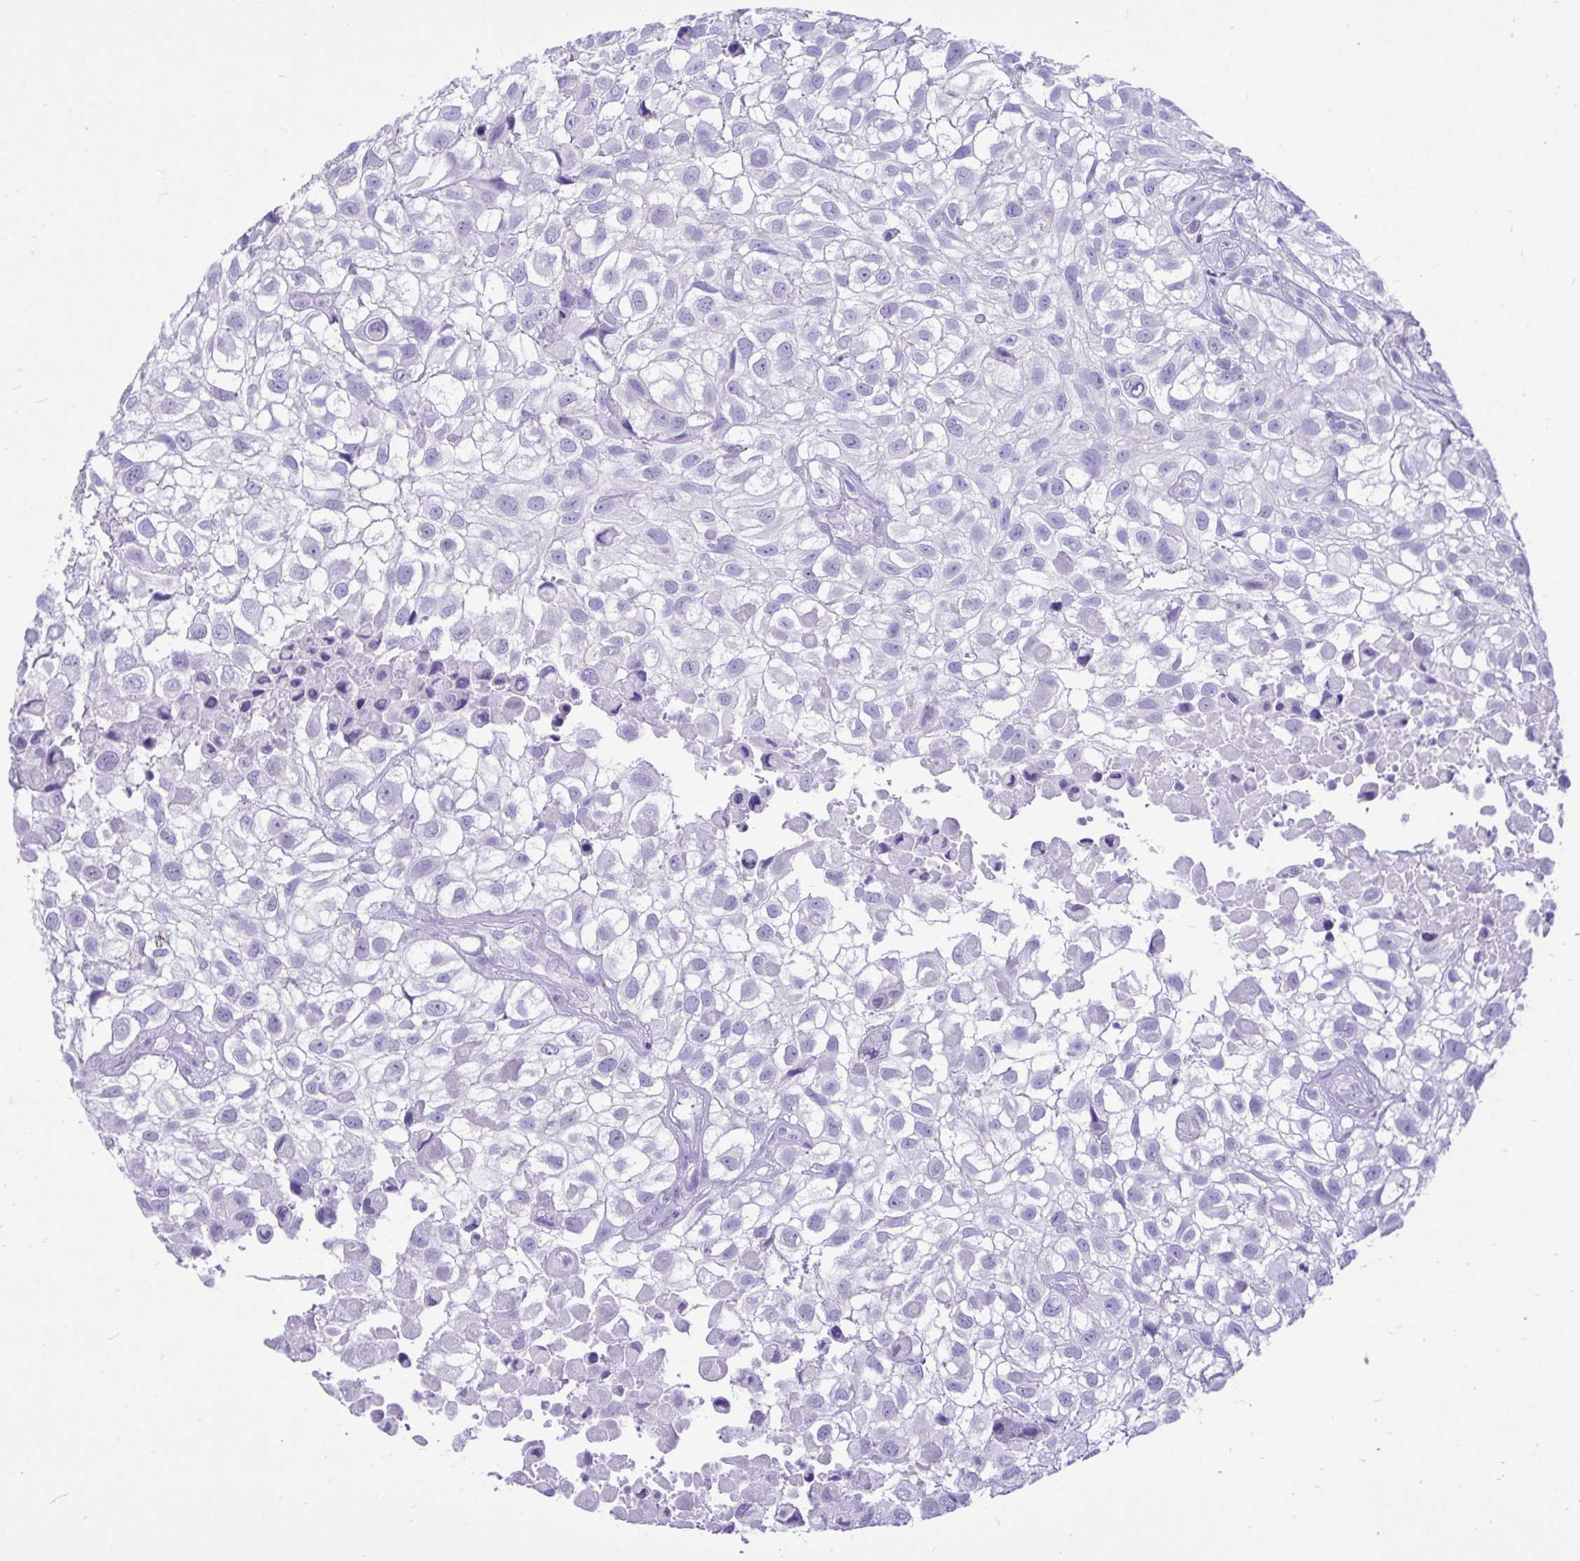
{"staining": {"intensity": "negative", "quantity": "none", "location": "none"}, "tissue": "urothelial cancer", "cell_type": "Tumor cells", "image_type": "cancer", "snomed": [{"axis": "morphology", "description": "Urothelial carcinoma, High grade"}, {"axis": "topography", "description": "Urinary bladder"}], "caption": "Immunohistochemical staining of human urothelial cancer displays no significant expression in tumor cells.", "gene": "MON1A", "patient": {"sex": "male", "age": 56}}